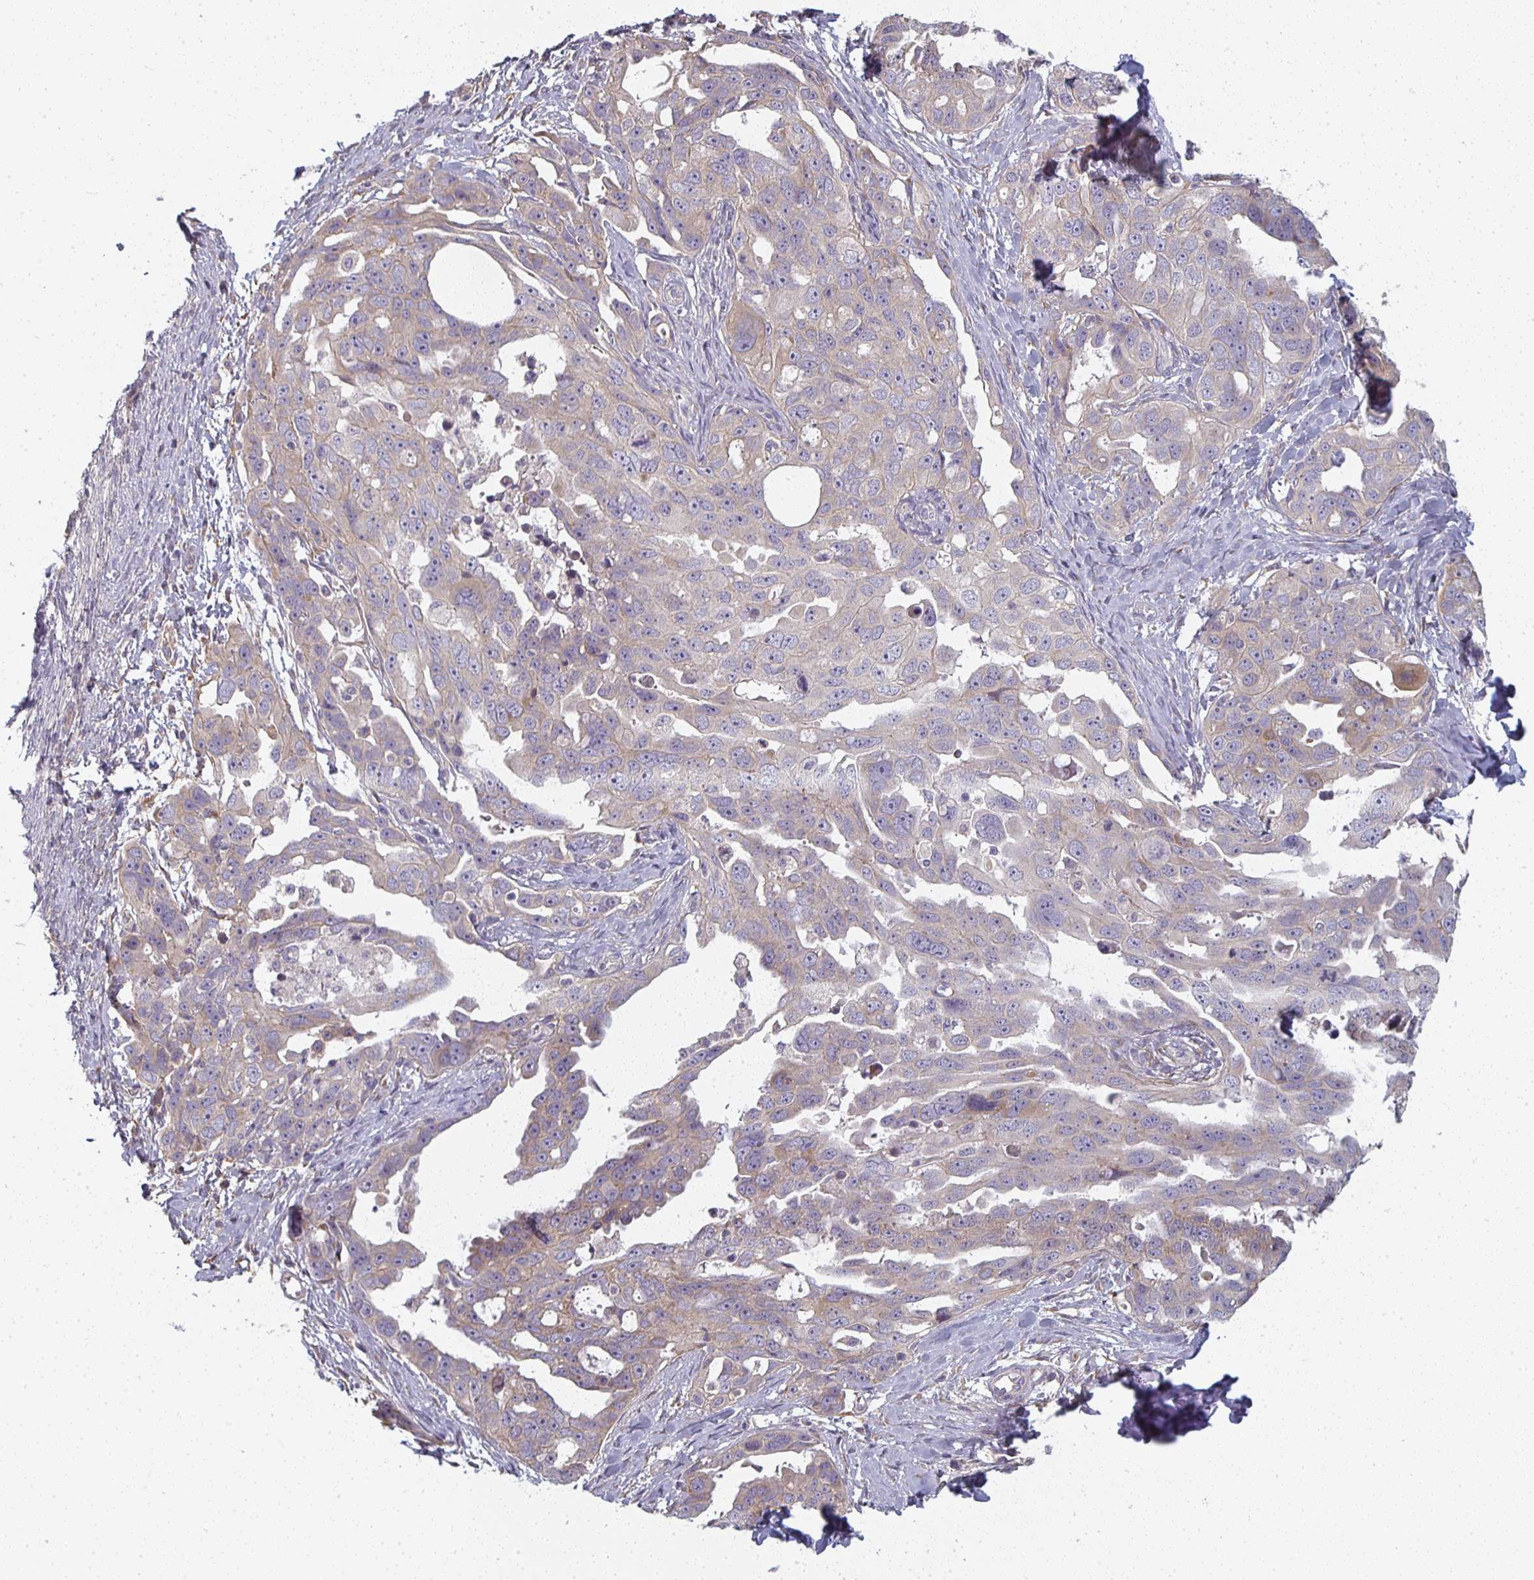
{"staining": {"intensity": "weak", "quantity": "<25%", "location": "cytoplasmic/membranous"}, "tissue": "ovarian cancer", "cell_type": "Tumor cells", "image_type": "cancer", "snomed": [{"axis": "morphology", "description": "Carcinoma, endometroid"}, {"axis": "topography", "description": "Ovary"}], "caption": "Tumor cells show no significant positivity in endometroid carcinoma (ovarian). (Brightfield microscopy of DAB (3,3'-diaminobenzidine) immunohistochemistry at high magnification).", "gene": "CTHRC1", "patient": {"sex": "female", "age": 70}}